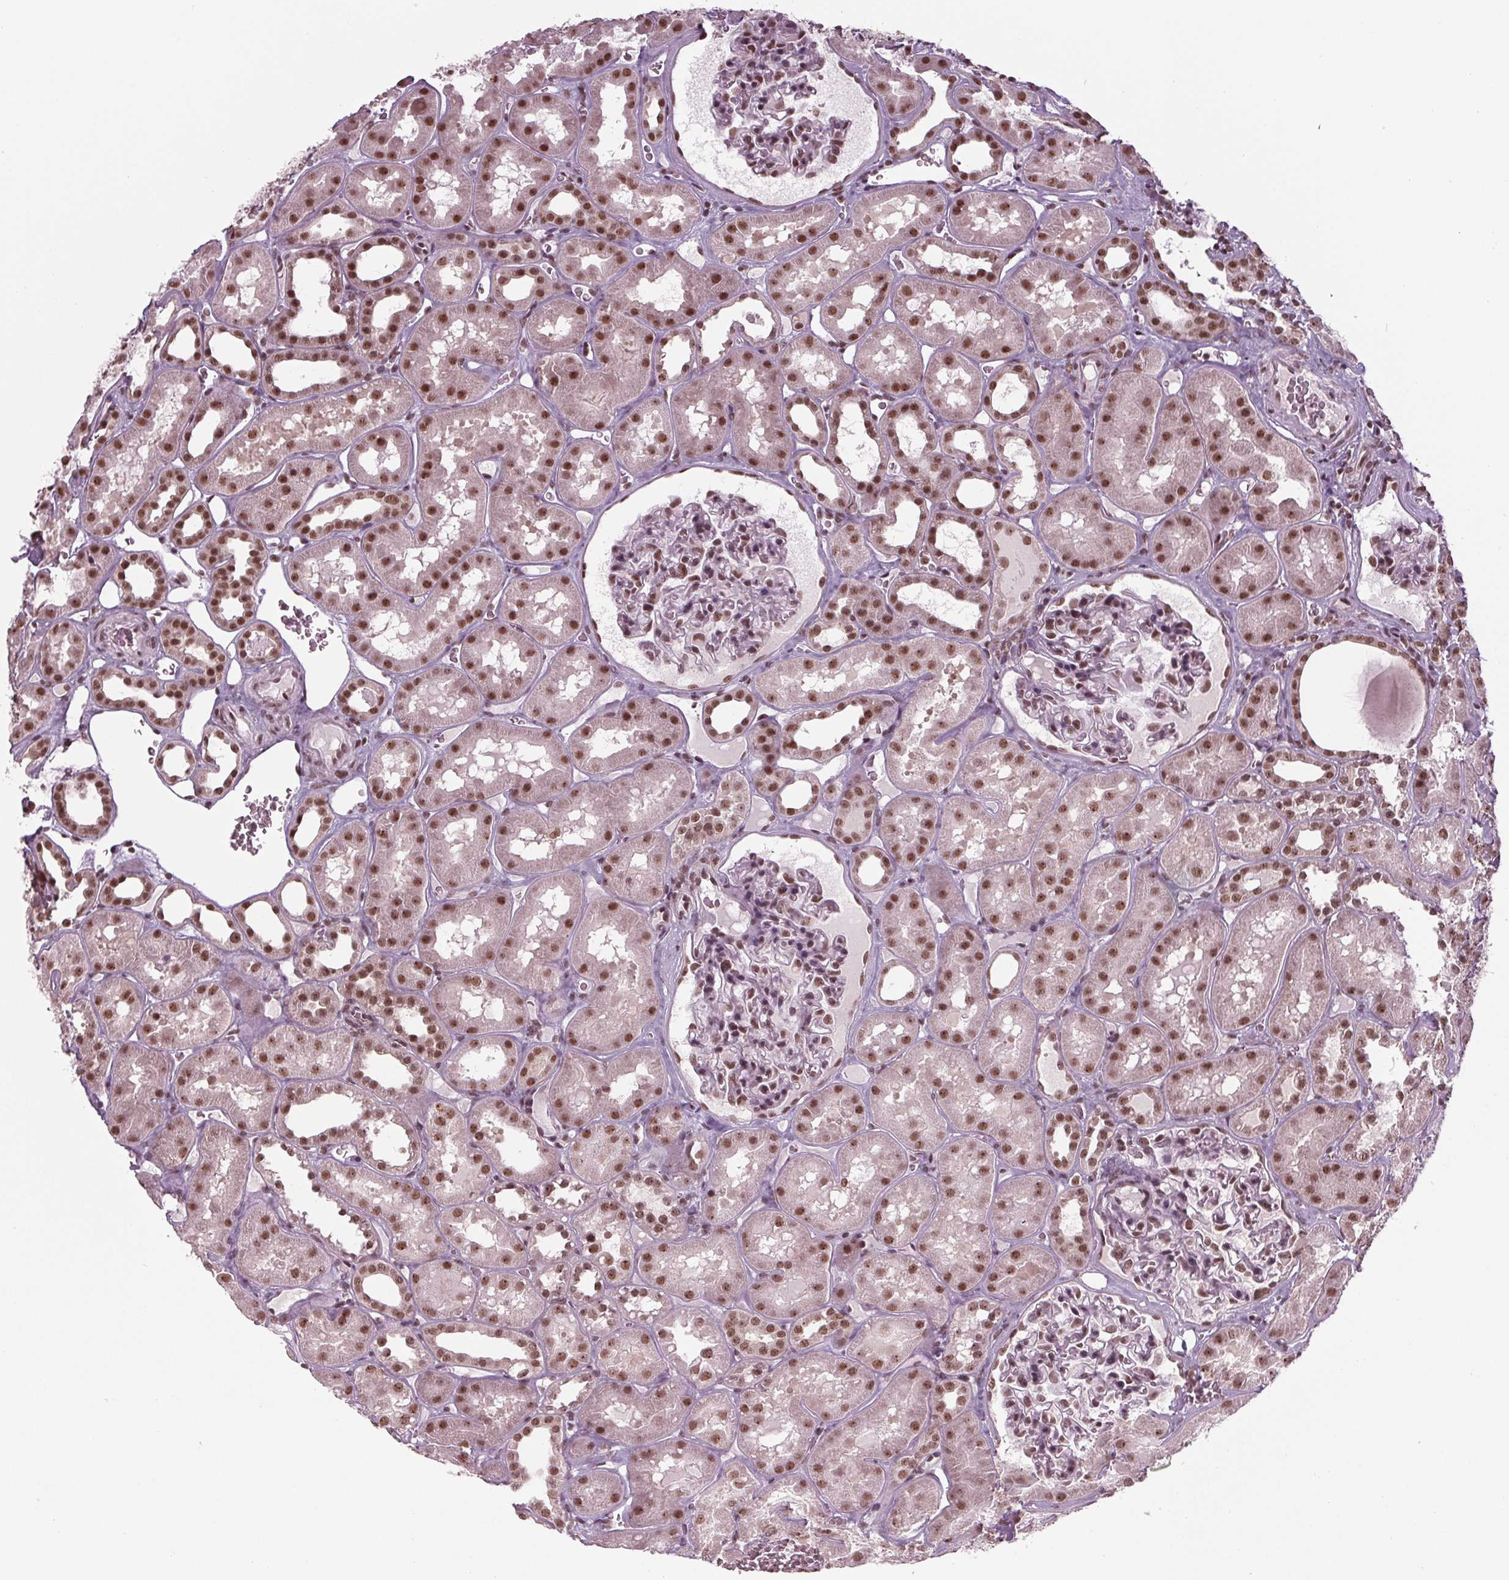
{"staining": {"intensity": "moderate", "quantity": ">75%", "location": "nuclear"}, "tissue": "kidney", "cell_type": "Cells in glomeruli", "image_type": "normal", "snomed": [{"axis": "morphology", "description": "Normal tissue, NOS"}, {"axis": "topography", "description": "Kidney"}], "caption": "Immunohistochemistry photomicrograph of unremarkable kidney: human kidney stained using immunohistochemistry shows medium levels of moderate protein expression localized specifically in the nuclear of cells in glomeruli, appearing as a nuclear brown color.", "gene": "DDX41", "patient": {"sex": "female", "age": 41}}